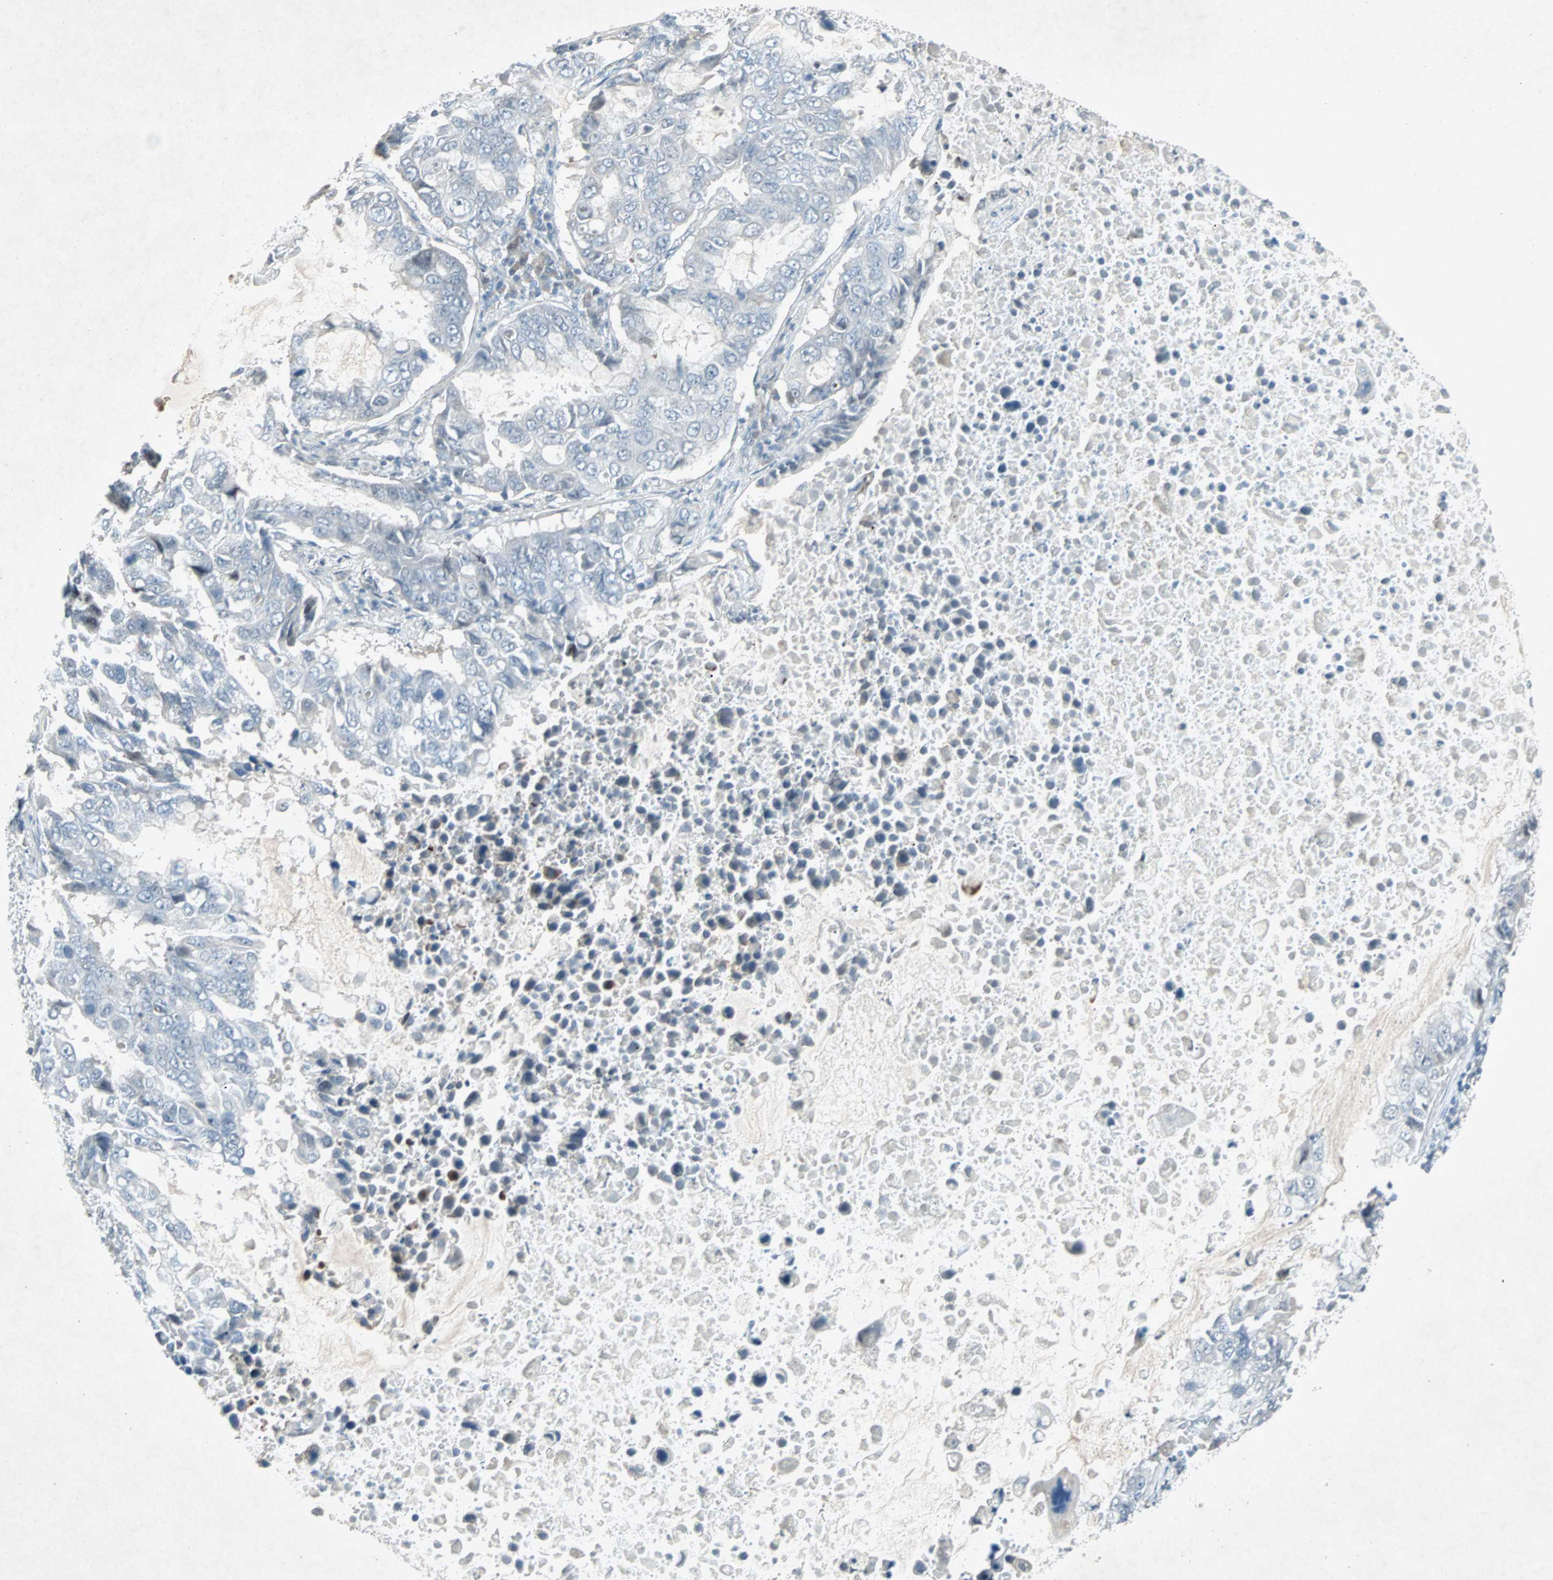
{"staining": {"intensity": "negative", "quantity": "none", "location": "none"}, "tissue": "lung cancer", "cell_type": "Tumor cells", "image_type": "cancer", "snomed": [{"axis": "morphology", "description": "Adenocarcinoma, NOS"}, {"axis": "topography", "description": "Lung"}], "caption": "IHC photomicrograph of human adenocarcinoma (lung) stained for a protein (brown), which reveals no staining in tumor cells.", "gene": "LANCL3", "patient": {"sex": "male", "age": 64}}